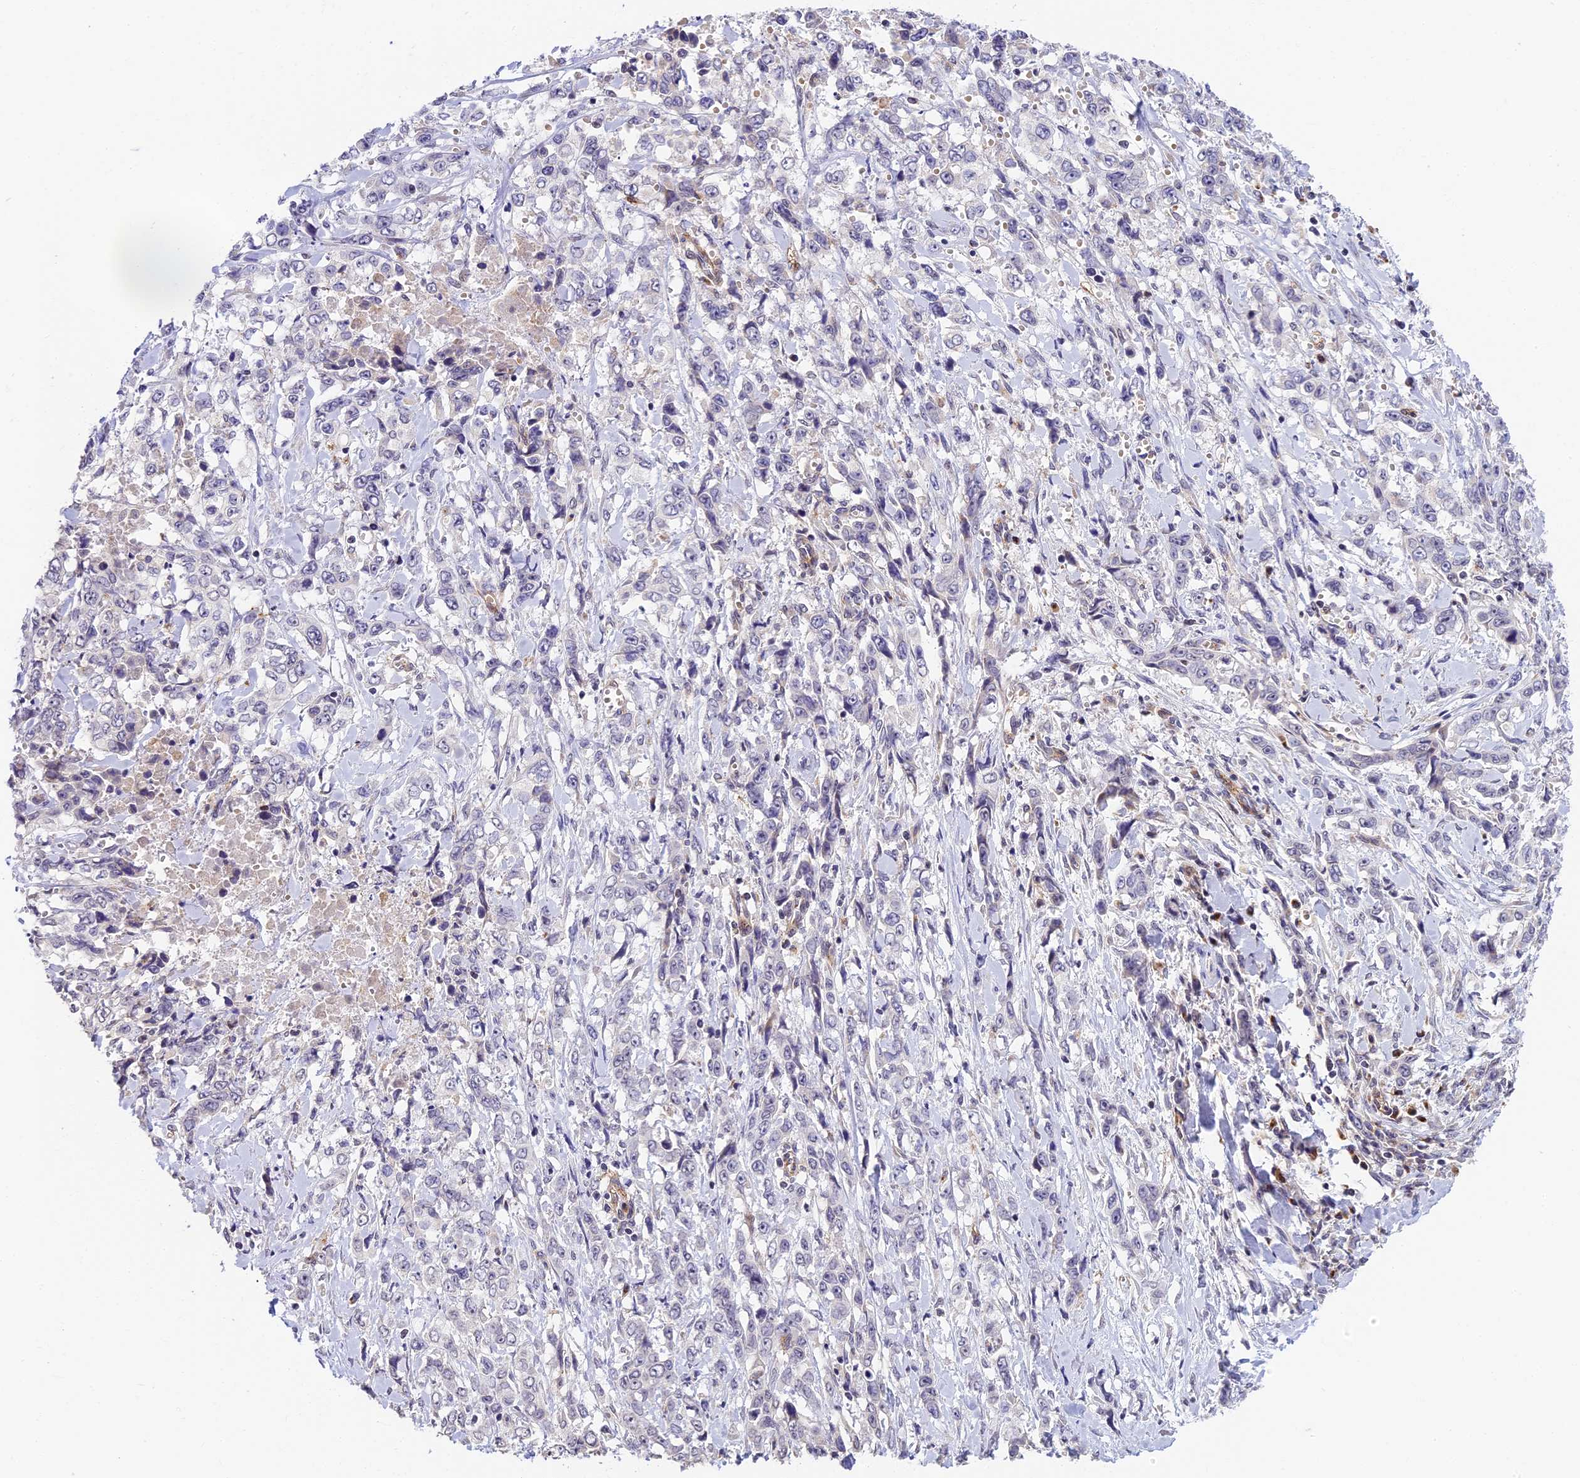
{"staining": {"intensity": "negative", "quantity": "none", "location": "none"}, "tissue": "stomach cancer", "cell_type": "Tumor cells", "image_type": "cancer", "snomed": [{"axis": "morphology", "description": "Adenocarcinoma, NOS"}, {"axis": "topography", "description": "Stomach, upper"}], "caption": "A high-resolution micrograph shows immunohistochemistry (IHC) staining of stomach cancer, which shows no significant staining in tumor cells. (DAB immunohistochemistry (IHC) with hematoxylin counter stain).", "gene": "HEATR5B", "patient": {"sex": "male", "age": 62}}